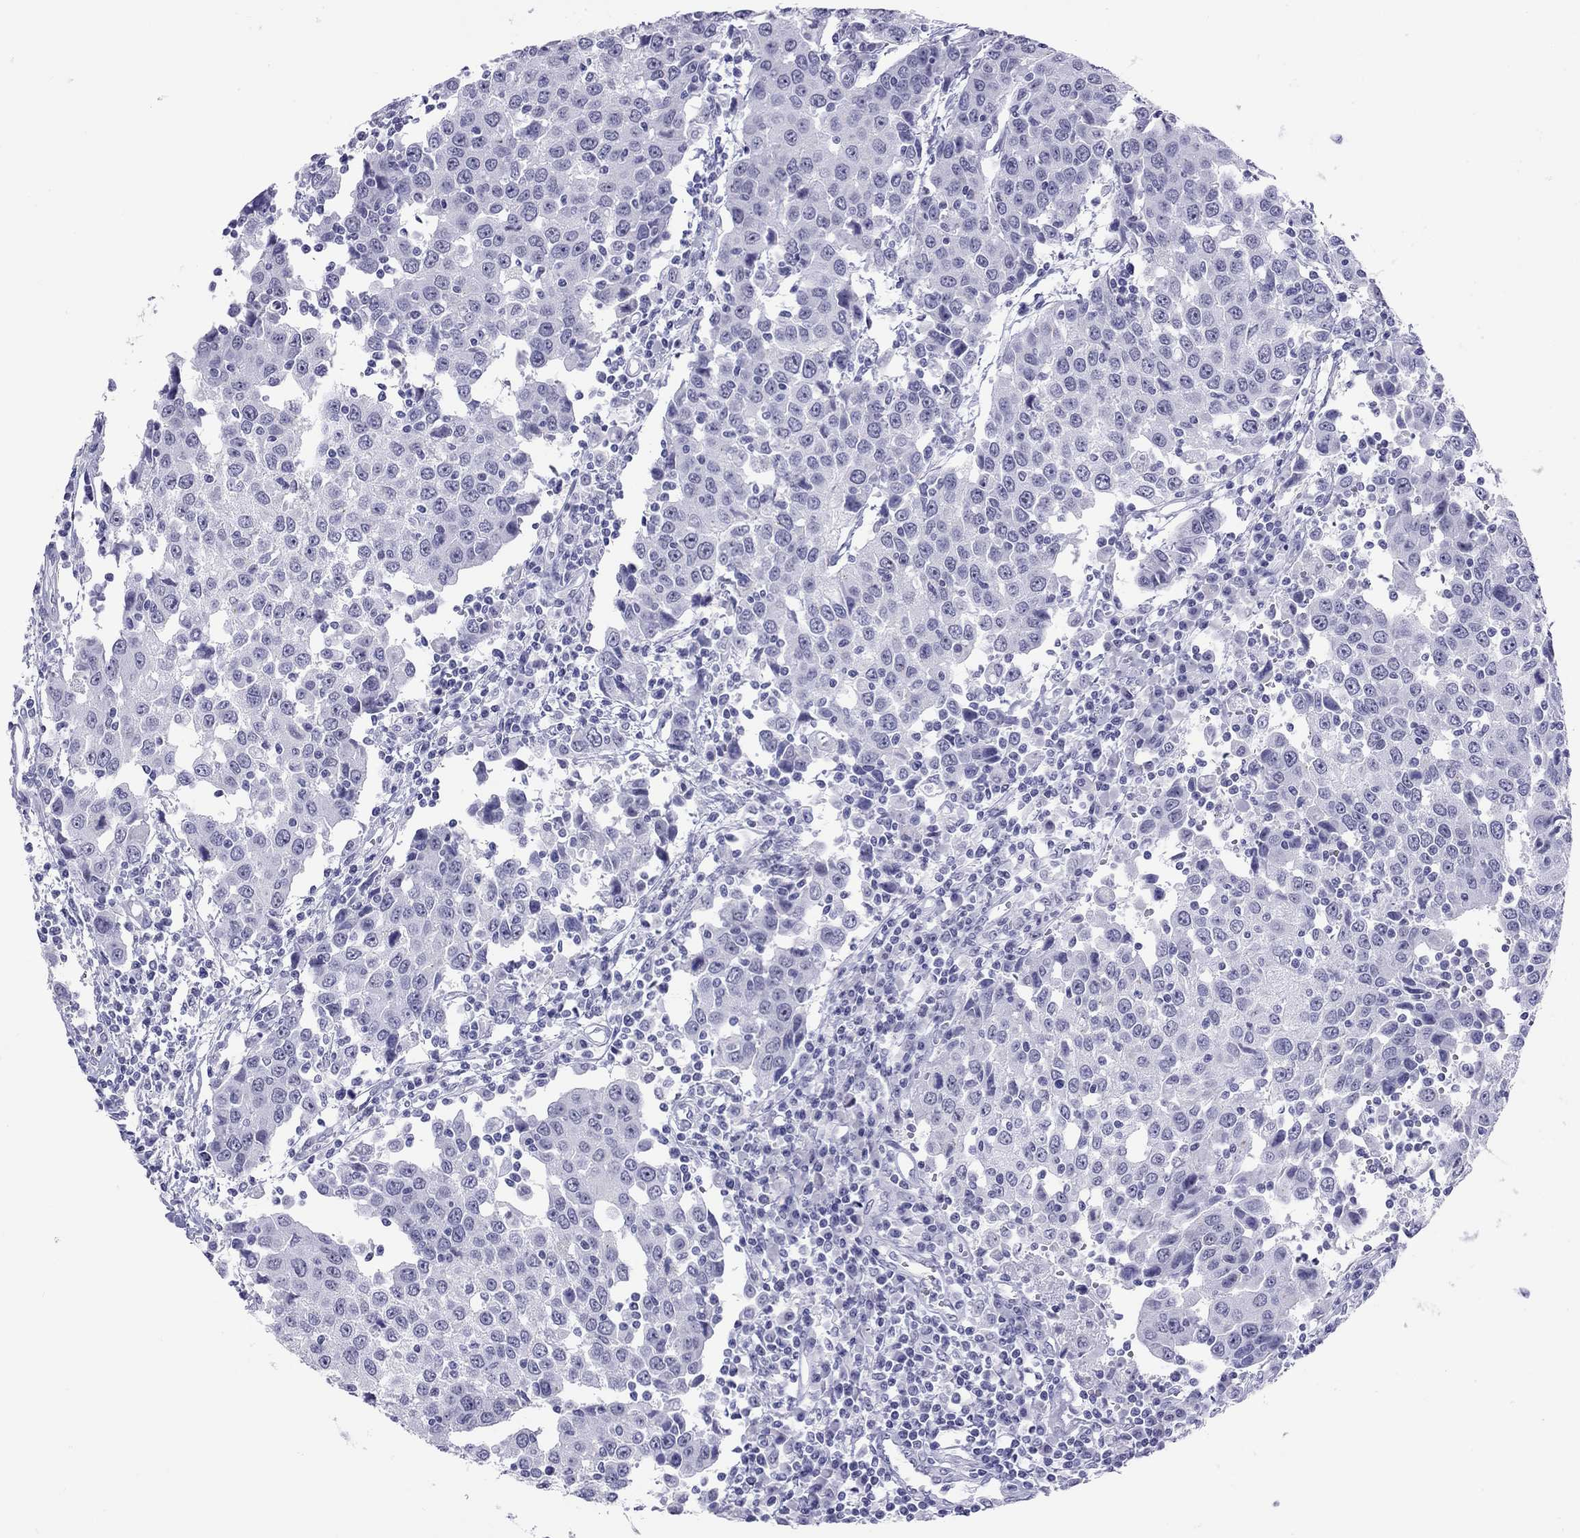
{"staining": {"intensity": "negative", "quantity": "none", "location": "none"}, "tissue": "urothelial cancer", "cell_type": "Tumor cells", "image_type": "cancer", "snomed": [{"axis": "morphology", "description": "Urothelial carcinoma, High grade"}, {"axis": "topography", "description": "Urinary bladder"}], "caption": "Urothelial cancer was stained to show a protein in brown. There is no significant expression in tumor cells.", "gene": "LYAR", "patient": {"sex": "female", "age": 85}}